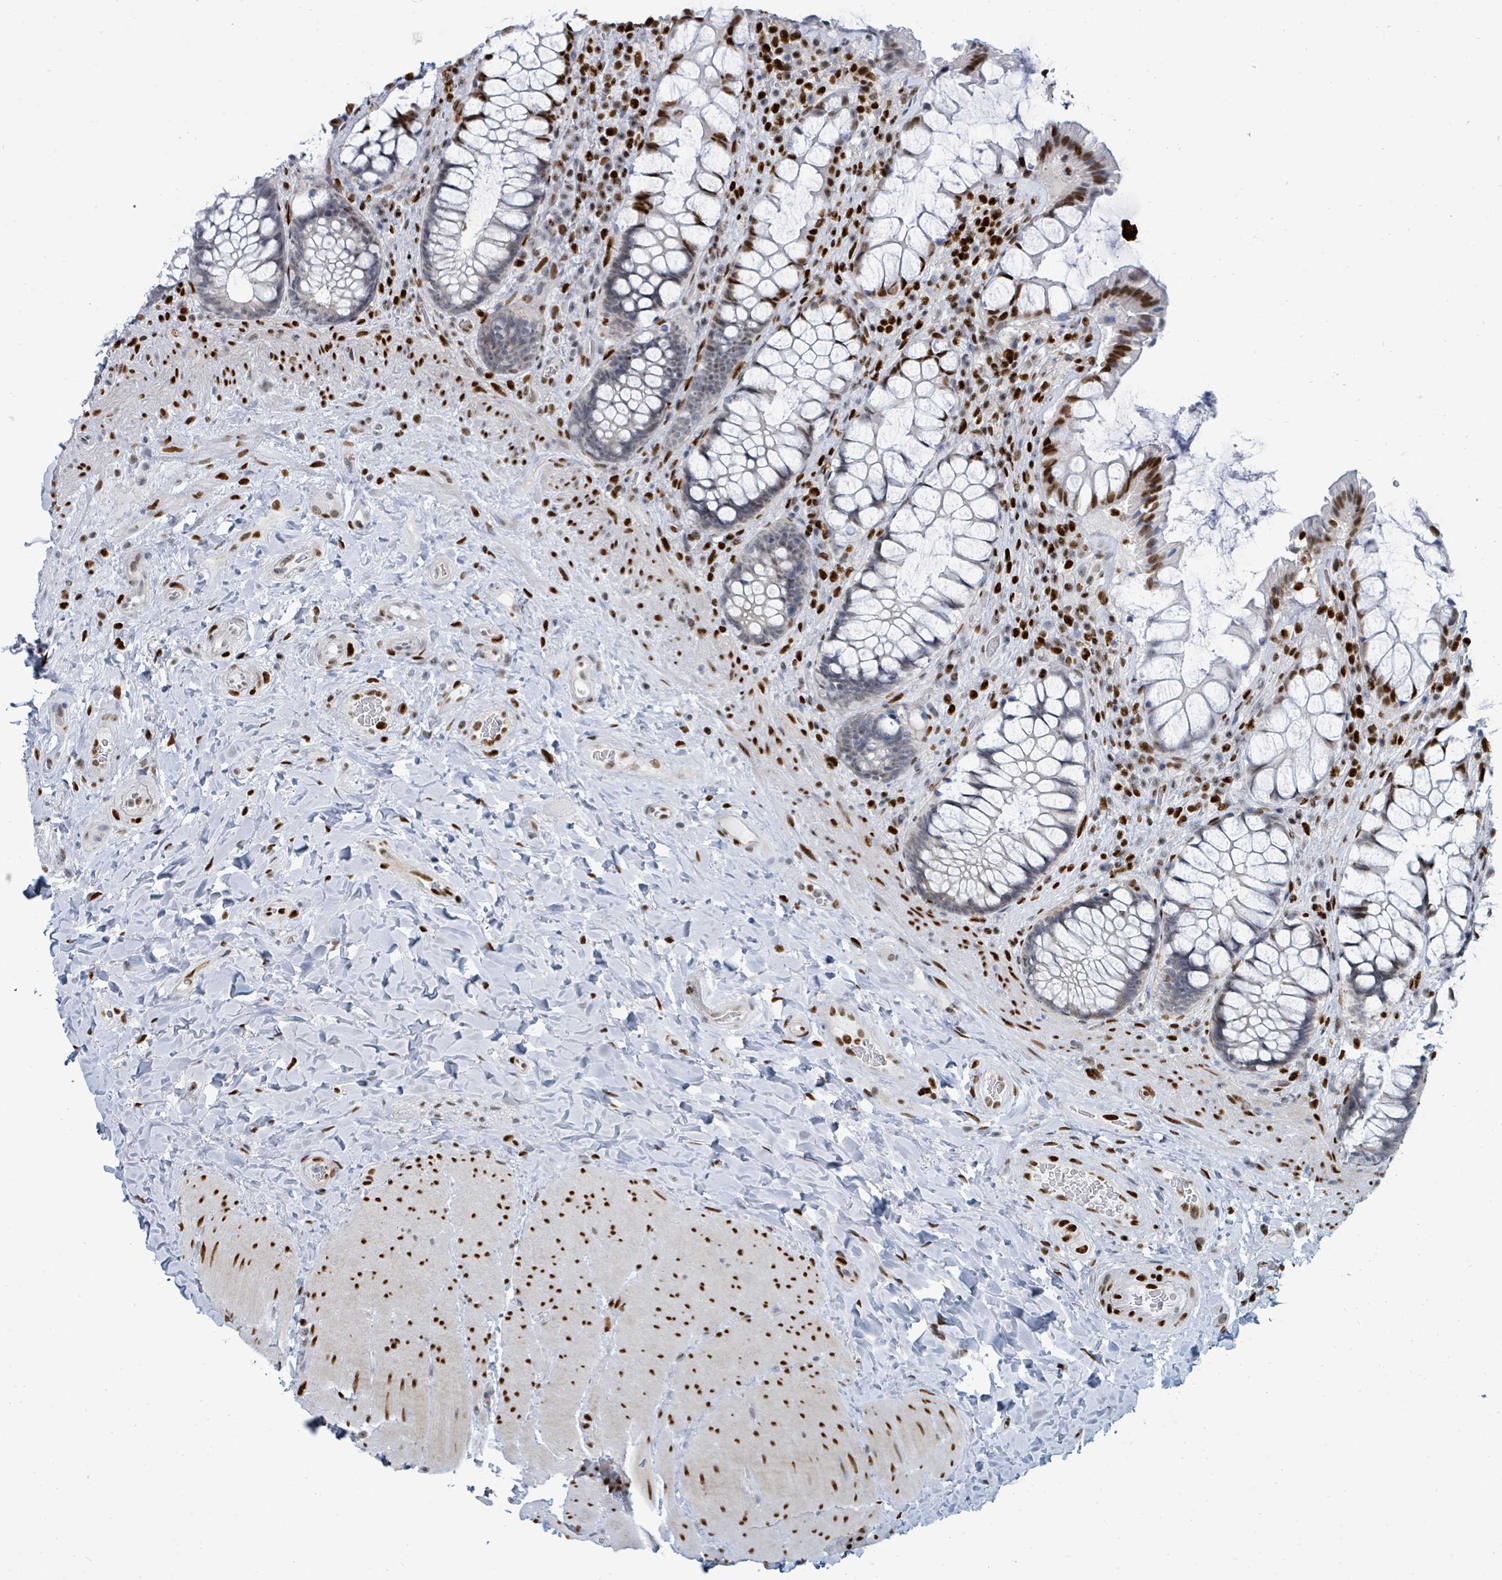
{"staining": {"intensity": "strong", "quantity": "<25%", "location": "nuclear"}, "tissue": "rectum", "cell_type": "Glandular cells", "image_type": "normal", "snomed": [{"axis": "morphology", "description": "Normal tissue, NOS"}, {"axis": "topography", "description": "Rectum"}], "caption": "A photomicrograph of human rectum stained for a protein reveals strong nuclear brown staining in glandular cells.", "gene": "SUMO2", "patient": {"sex": "female", "age": 58}}